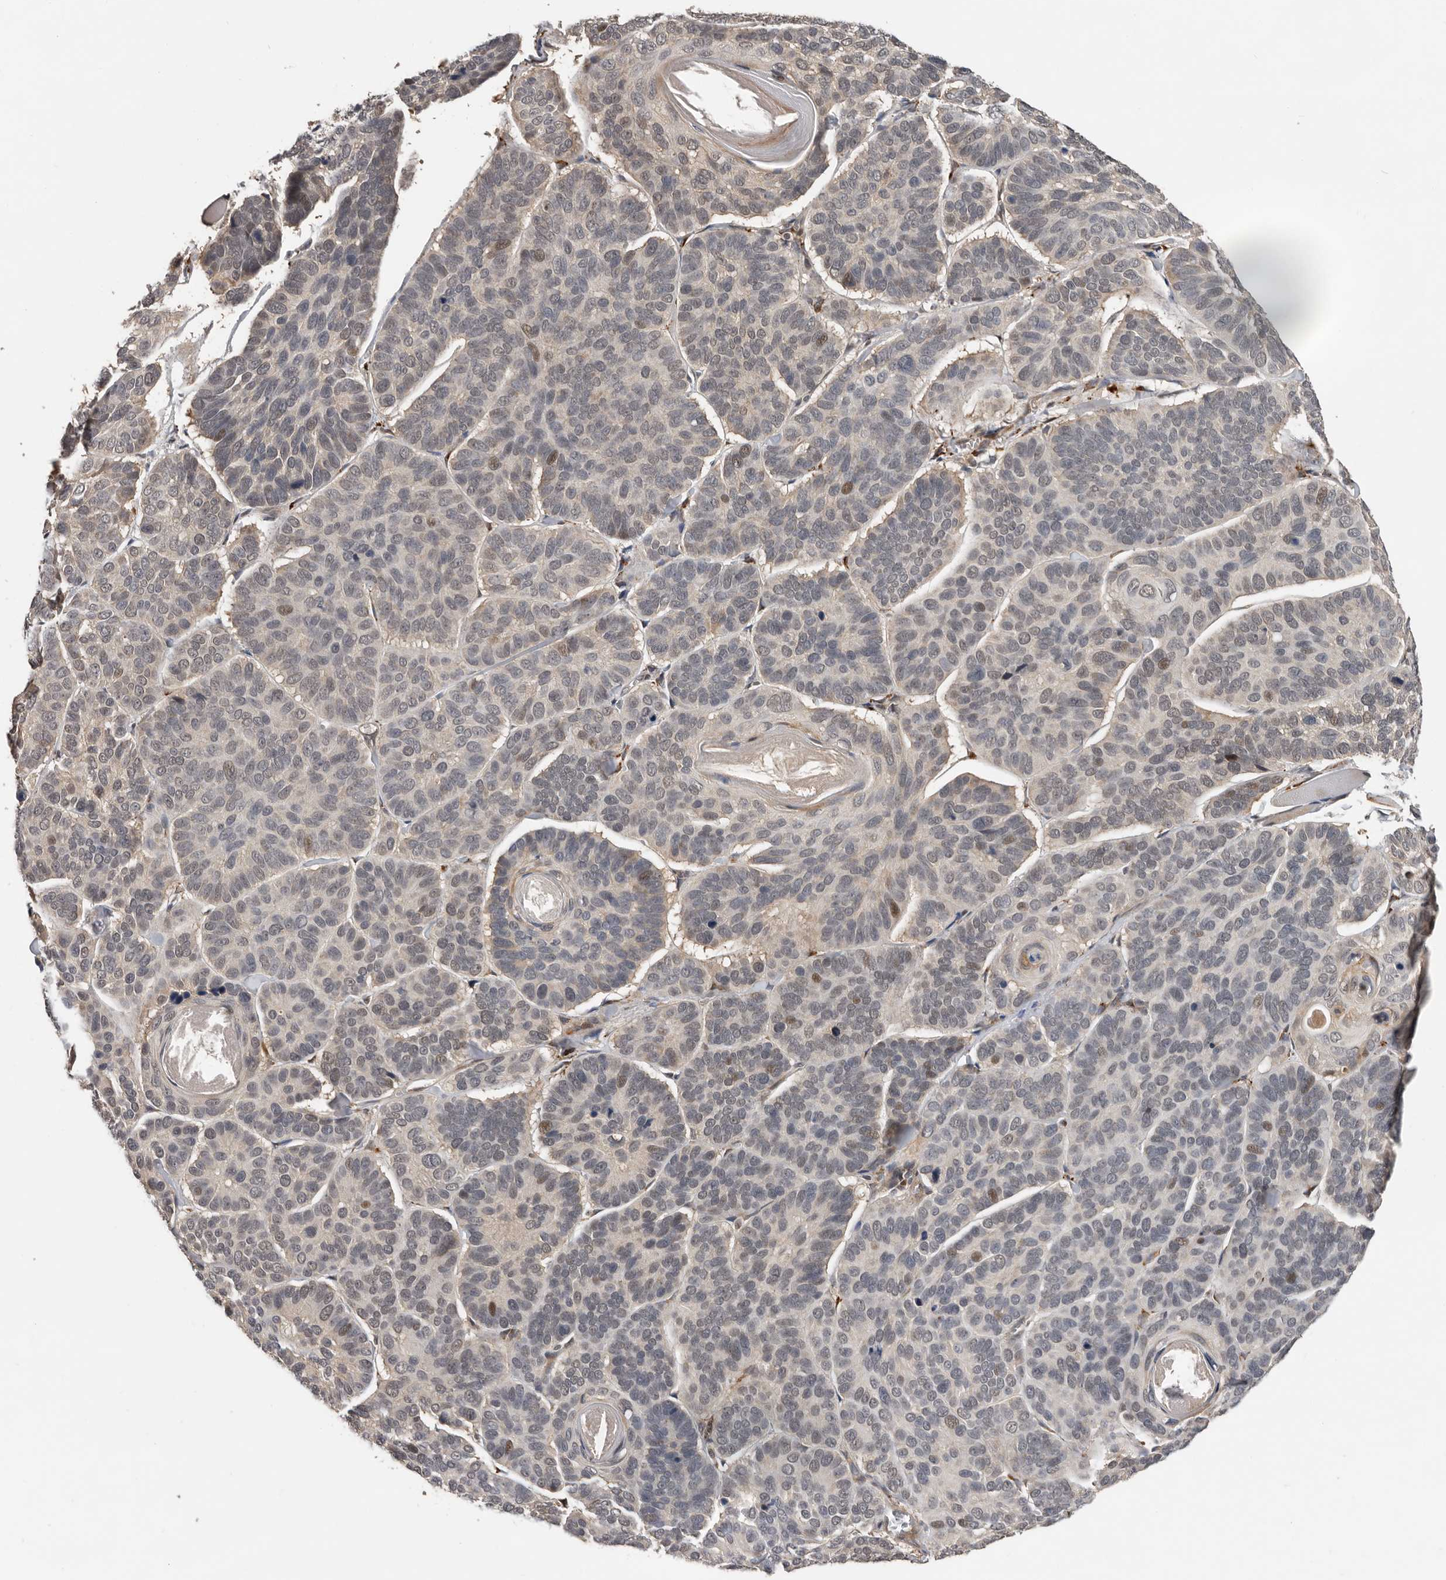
{"staining": {"intensity": "moderate", "quantity": "<25%", "location": "nuclear"}, "tissue": "skin cancer", "cell_type": "Tumor cells", "image_type": "cancer", "snomed": [{"axis": "morphology", "description": "Basal cell carcinoma"}, {"axis": "topography", "description": "Skin"}], "caption": "An image showing moderate nuclear positivity in approximately <25% of tumor cells in skin cancer (basal cell carcinoma), as visualized by brown immunohistochemical staining.", "gene": "HENMT1", "patient": {"sex": "male", "age": 62}}